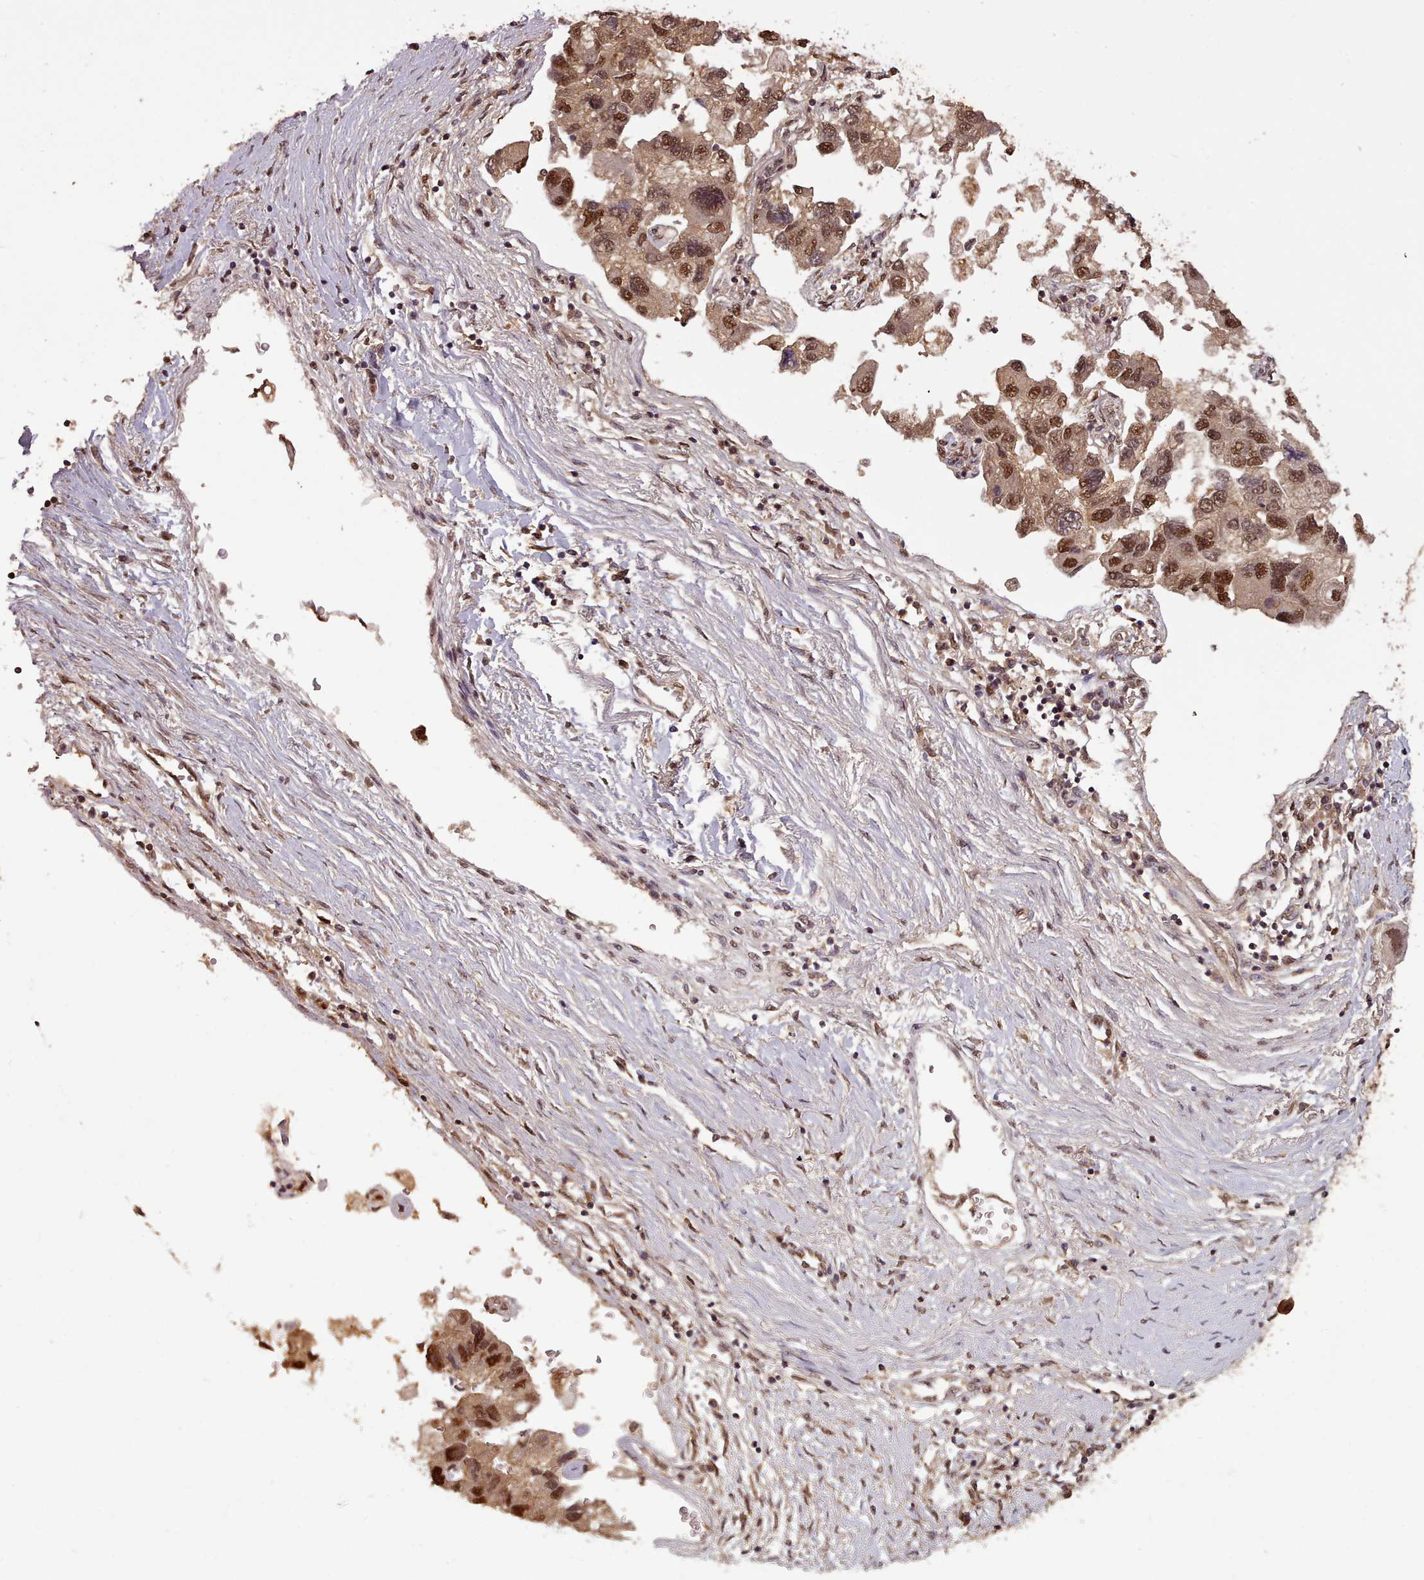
{"staining": {"intensity": "moderate", "quantity": ">75%", "location": "cytoplasmic/membranous,nuclear"}, "tissue": "lung cancer", "cell_type": "Tumor cells", "image_type": "cancer", "snomed": [{"axis": "morphology", "description": "Adenocarcinoma, NOS"}, {"axis": "topography", "description": "Lung"}], "caption": "An IHC histopathology image of tumor tissue is shown. Protein staining in brown shows moderate cytoplasmic/membranous and nuclear positivity in adenocarcinoma (lung) within tumor cells.", "gene": "RPS27A", "patient": {"sex": "female", "age": 54}}